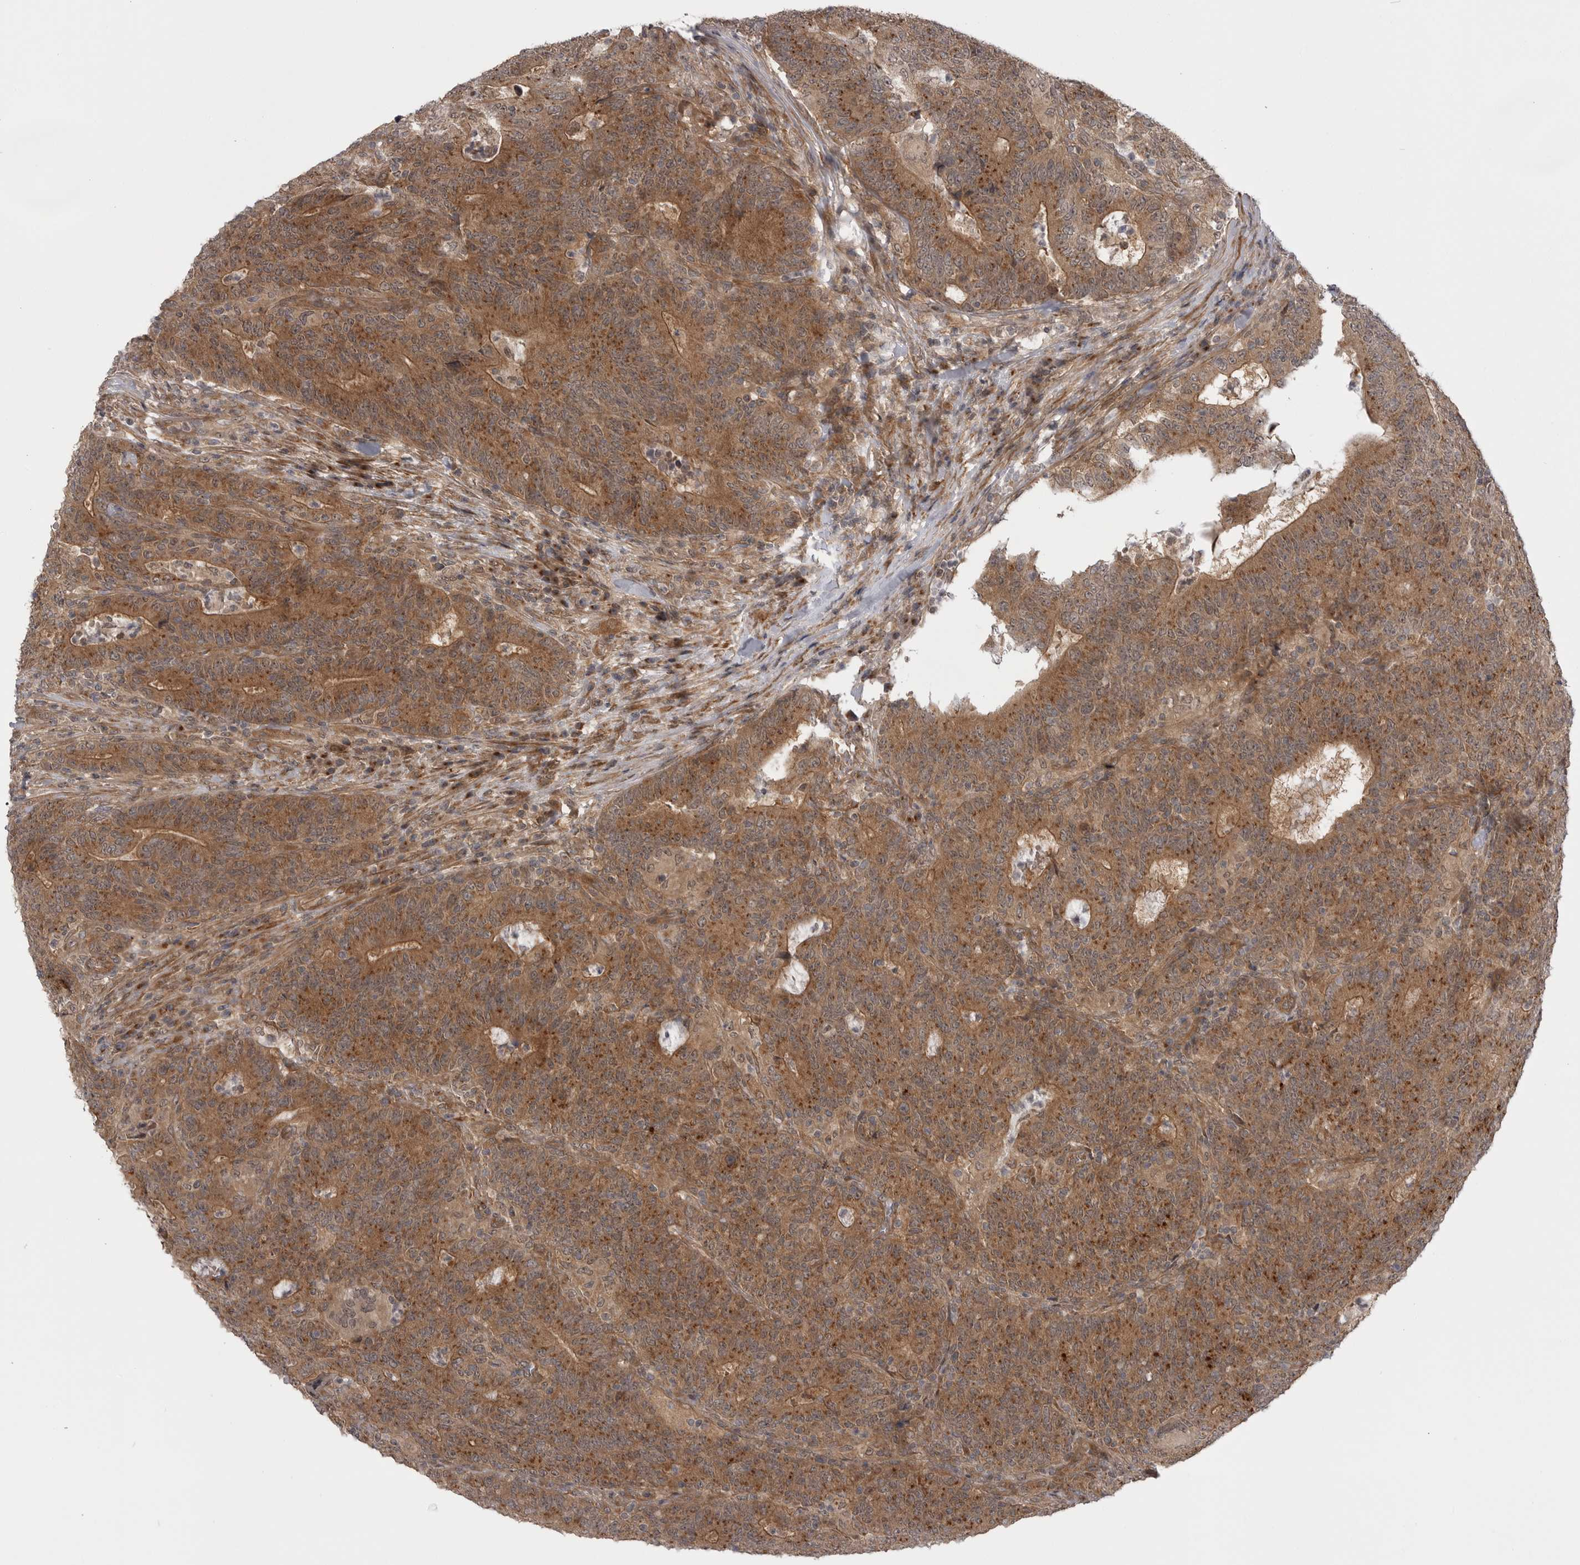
{"staining": {"intensity": "moderate", "quantity": ">75%", "location": "cytoplasmic/membranous"}, "tissue": "colorectal cancer", "cell_type": "Tumor cells", "image_type": "cancer", "snomed": [{"axis": "morphology", "description": "Normal tissue, NOS"}, {"axis": "morphology", "description": "Adenocarcinoma, NOS"}, {"axis": "topography", "description": "Colon"}], "caption": "Immunohistochemistry (IHC) histopathology image of neoplastic tissue: colorectal adenocarcinoma stained using IHC demonstrates medium levels of moderate protein expression localized specifically in the cytoplasmic/membranous of tumor cells, appearing as a cytoplasmic/membranous brown color.", "gene": "PDCL", "patient": {"sex": "female", "age": 75}}